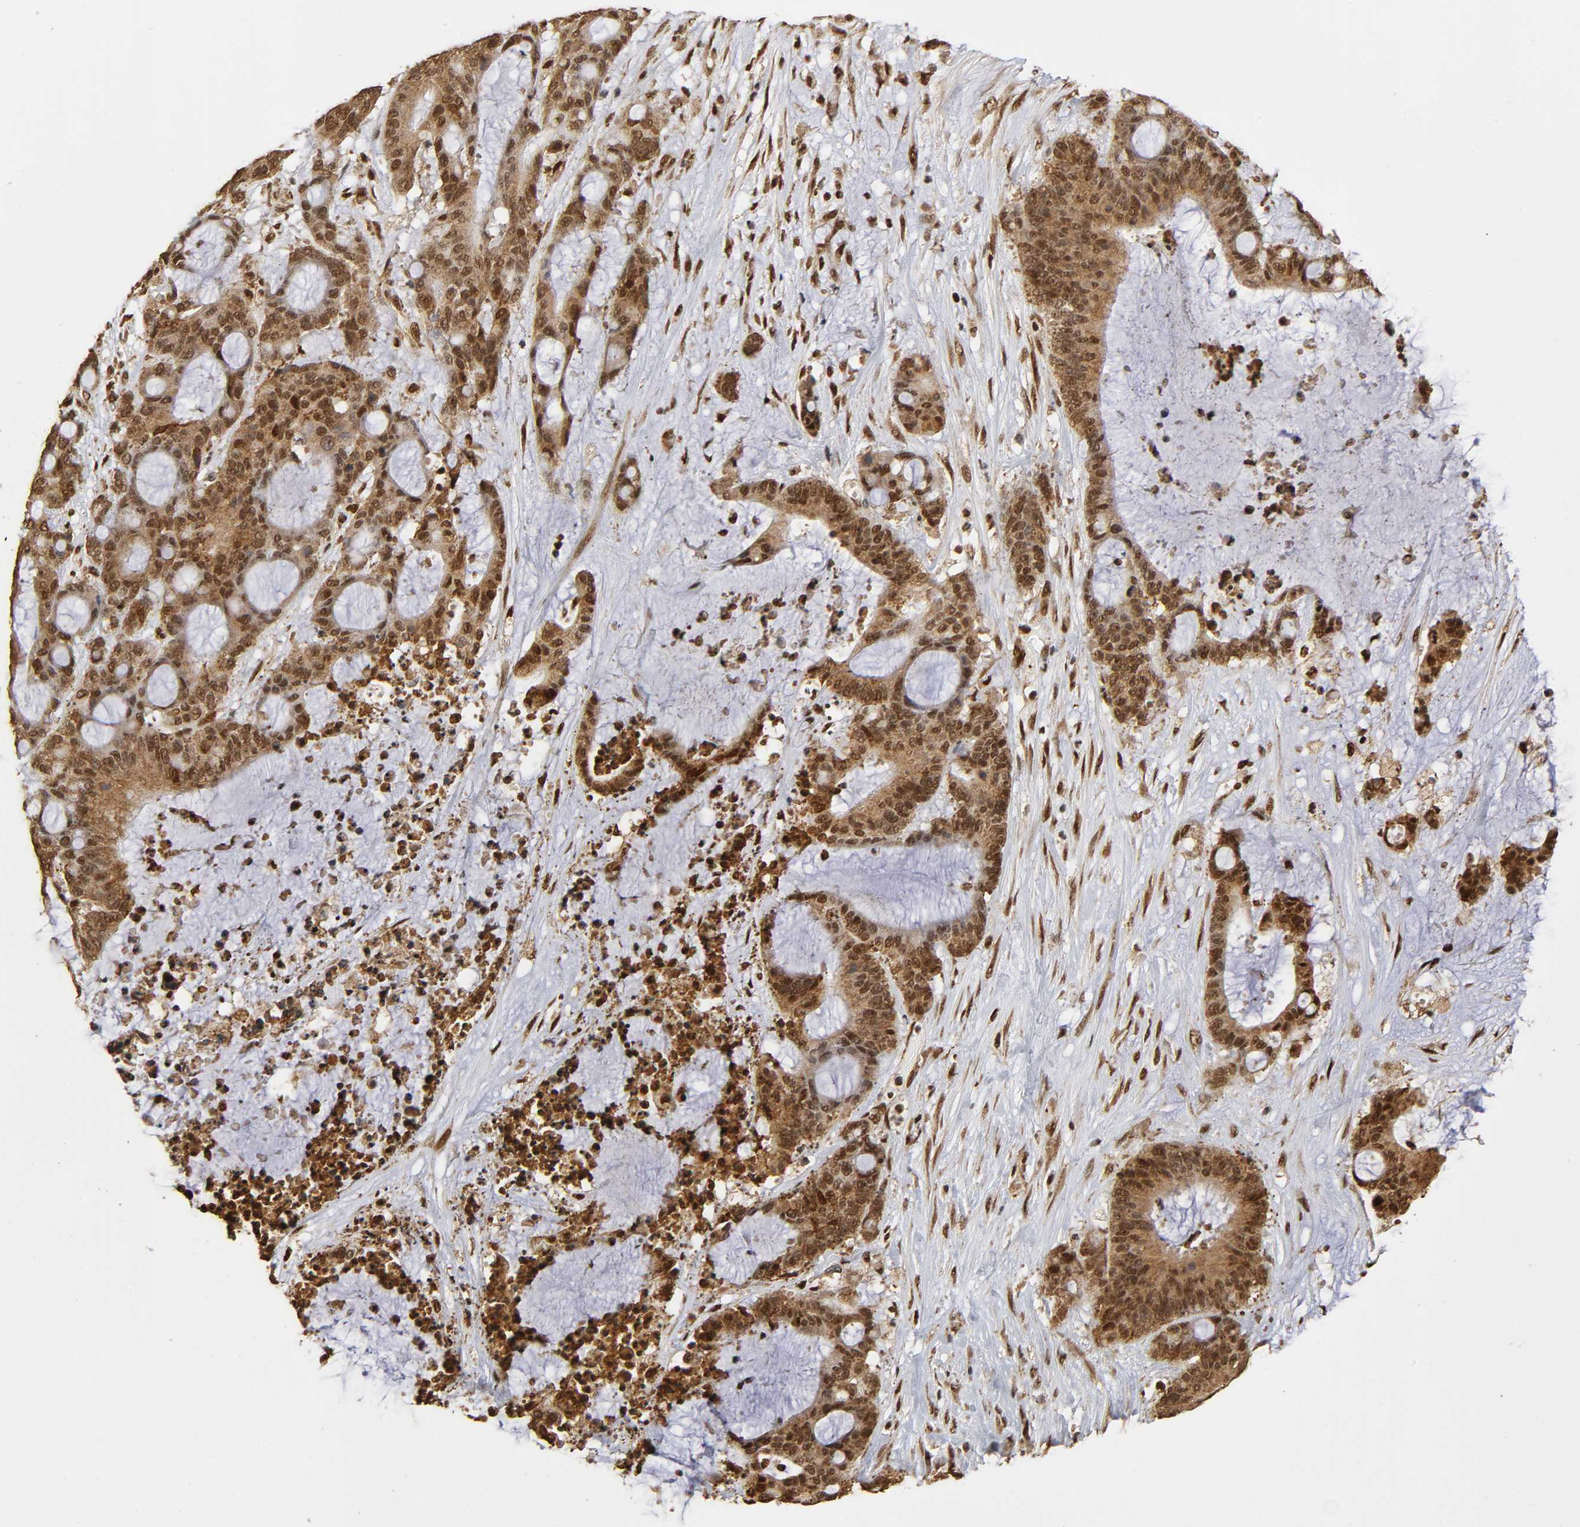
{"staining": {"intensity": "strong", "quantity": ">75%", "location": "cytoplasmic/membranous,nuclear"}, "tissue": "liver cancer", "cell_type": "Tumor cells", "image_type": "cancer", "snomed": [{"axis": "morphology", "description": "Cholangiocarcinoma"}, {"axis": "topography", "description": "Liver"}], "caption": "A brown stain highlights strong cytoplasmic/membranous and nuclear positivity of a protein in human liver cancer tumor cells.", "gene": "RNF122", "patient": {"sex": "female", "age": 73}}